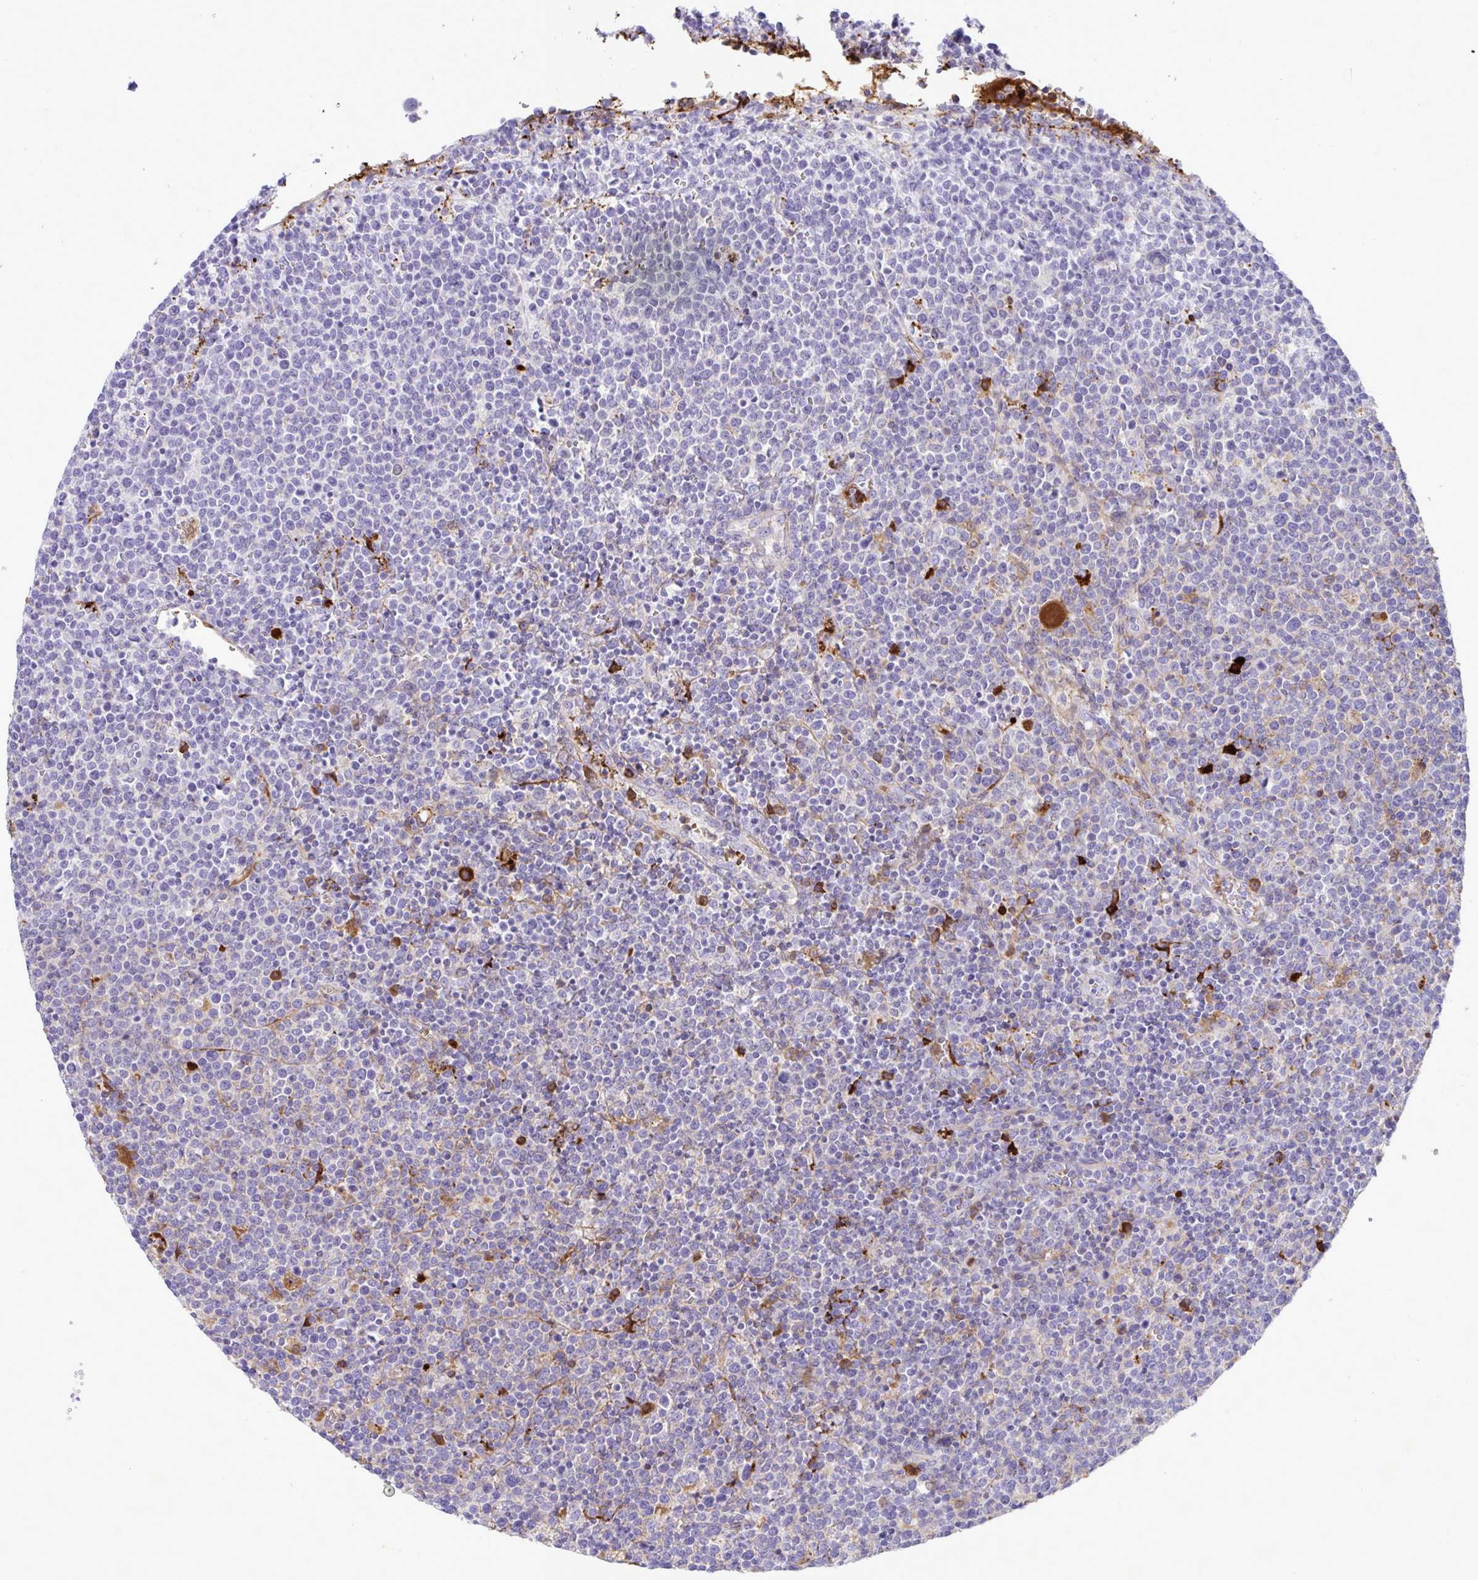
{"staining": {"intensity": "negative", "quantity": "none", "location": "none"}, "tissue": "lymphoma", "cell_type": "Tumor cells", "image_type": "cancer", "snomed": [{"axis": "morphology", "description": "Malignant lymphoma, non-Hodgkin's type, High grade"}, {"axis": "topography", "description": "Lymph node"}], "caption": "An image of lymphoma stained for a protein shows no brown staining in tumor cells.", "gene": "F2", "patient": {"sex": "male", "age": 61}}